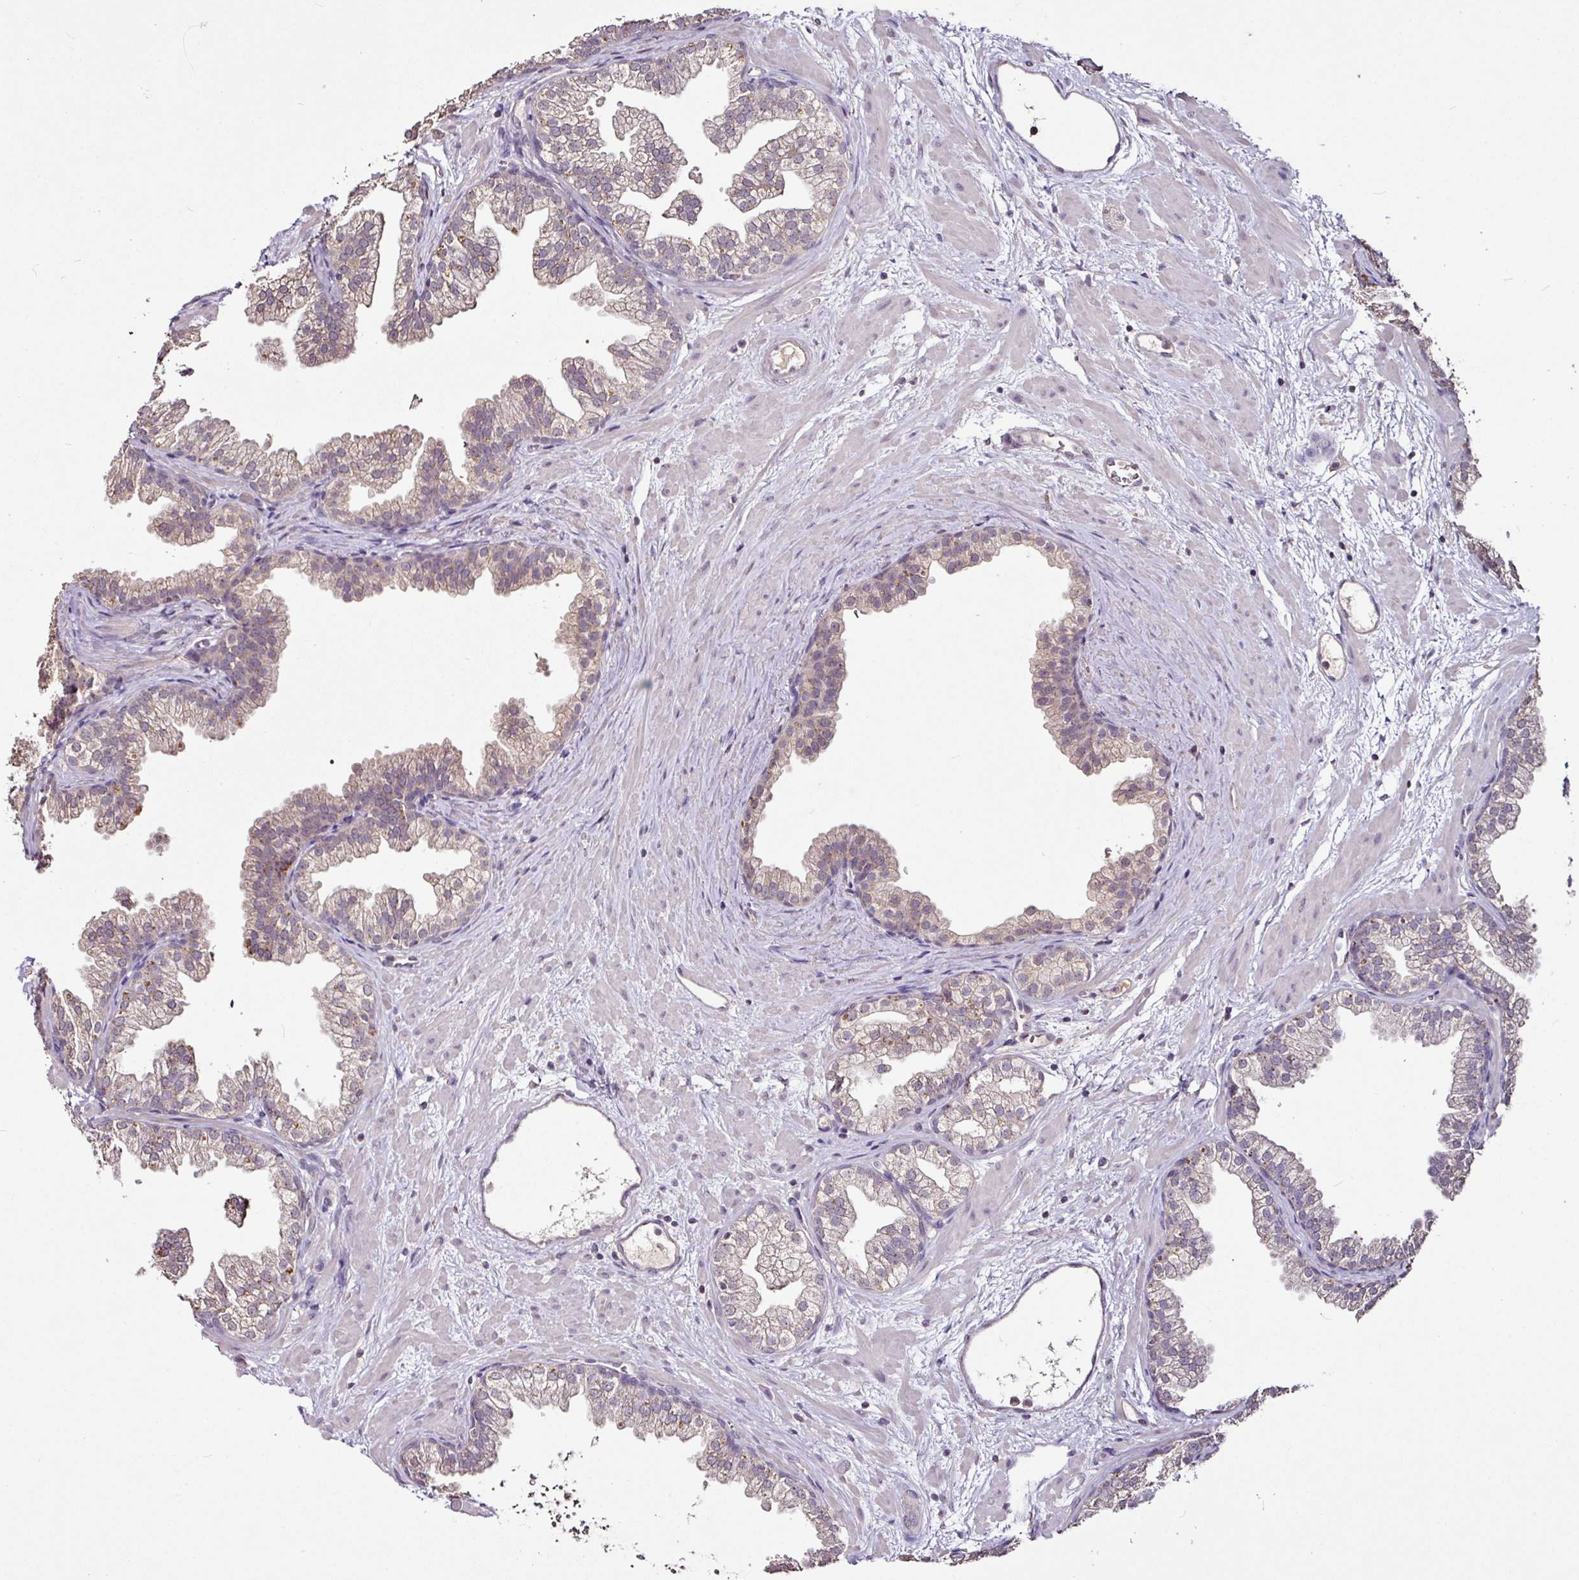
{"staining": {"intensity": "weak", "quantity": "25%-75%", "location": "cytoplasmic/membranous"}, "tissue": "prostate", "cell_type": "Glandular cells", "image_type": "normal", "snomed": [{"axis": "morphology", "description": "Normal tissue, NOS"}, {"axis": "topography", "description": "Prostate"}], "caption": "Immunohistochemical staining of normal prostate demonstrates 25%-75% levels of weak cytoplasmic/membranous protein expression in approximately 25%-75% of glandular cells.", "gene": "RPL38", "patient": {"sex": "male", "age": 37}}